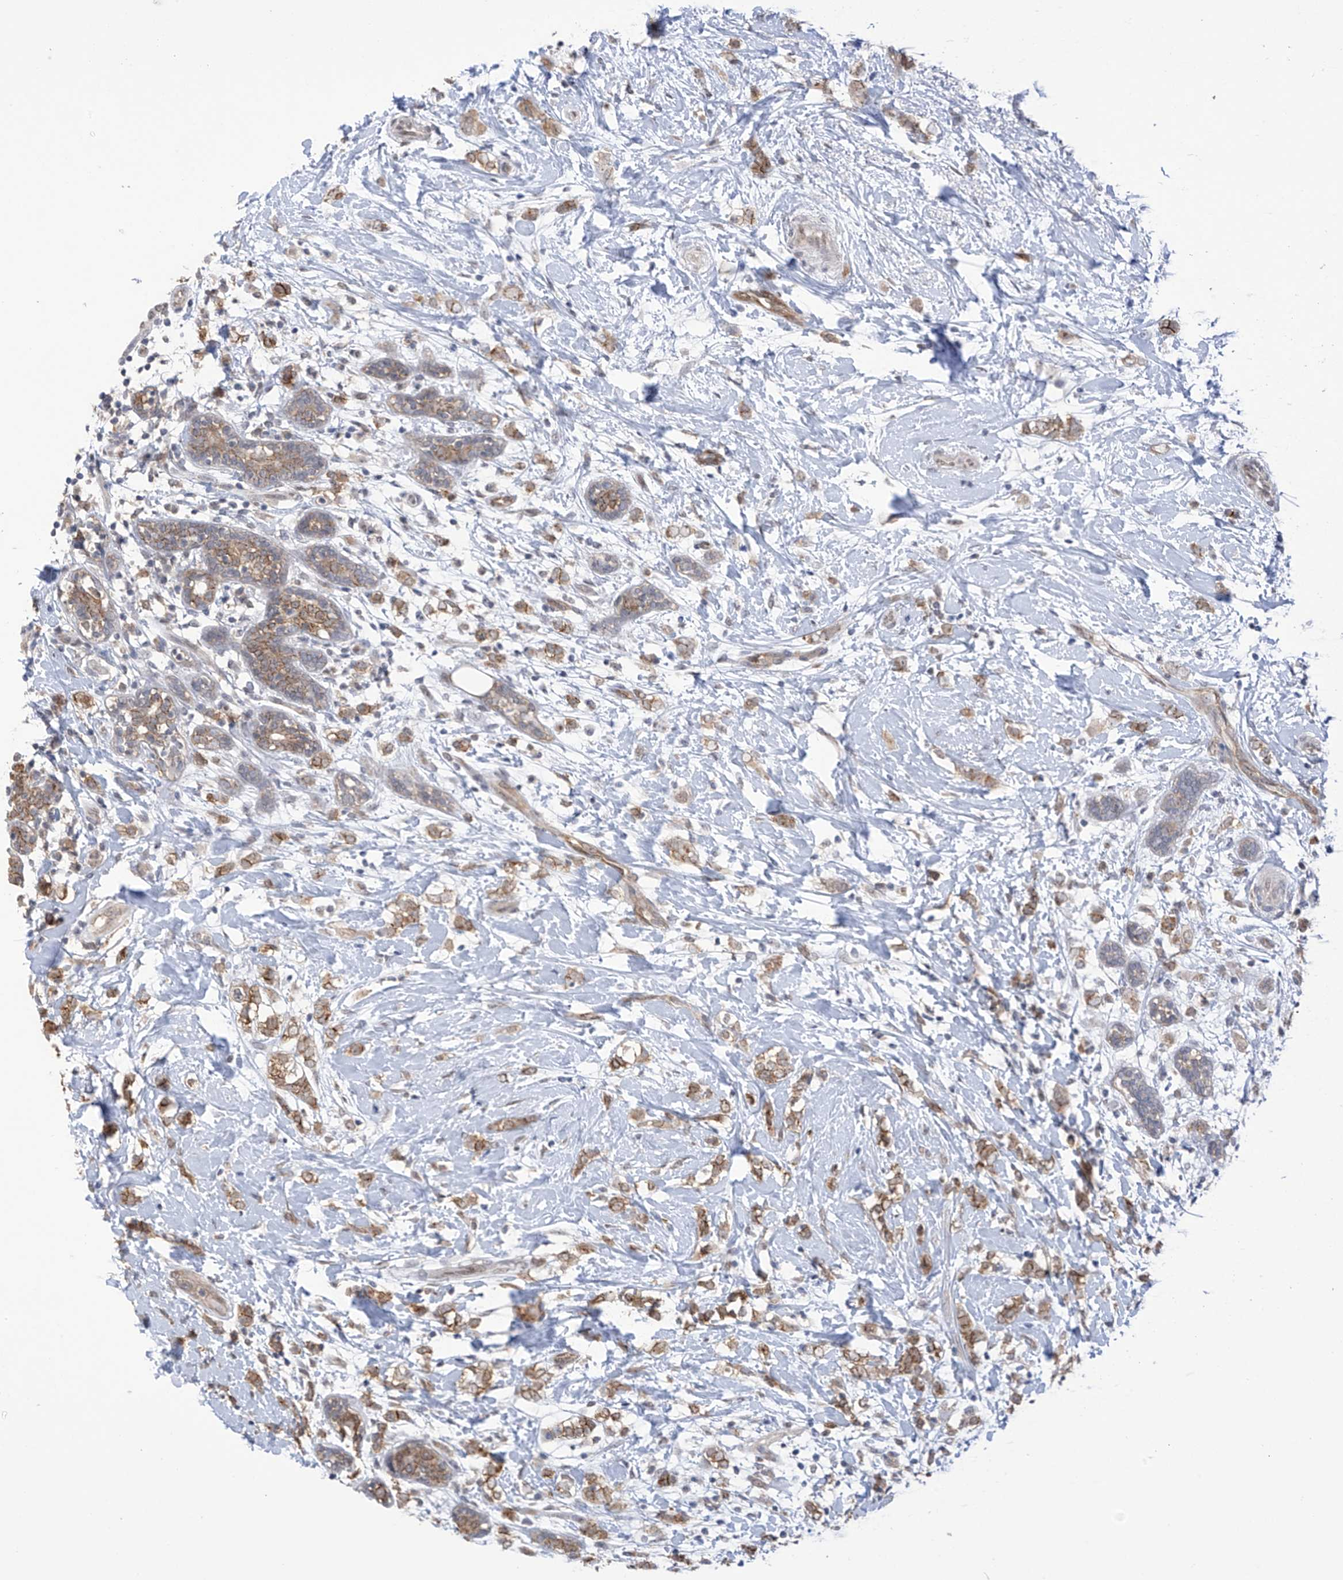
{"staining": {"intensity": "moderate", "quantity": ">75%", "location": "cytoplasmic/membranous"}, "tissue": "breast cancer", "cell_type": "Tumor cells", "image_type": "cancer", "snomed": [{"axis": "morphology", "description": "Normal tissue, NOS"}, {"axis": "morphology", "description": "Lobular carcinoma"}, {"axis": "topography", "description": "Breast"}], "caption": "Moderate cytoplasmic/membranous protein expression is present in about >75% of tumor cells in breast lobular carcinoma.", "gene": "KIAA1522", "patient": {"sex": "female", "age": 47}}